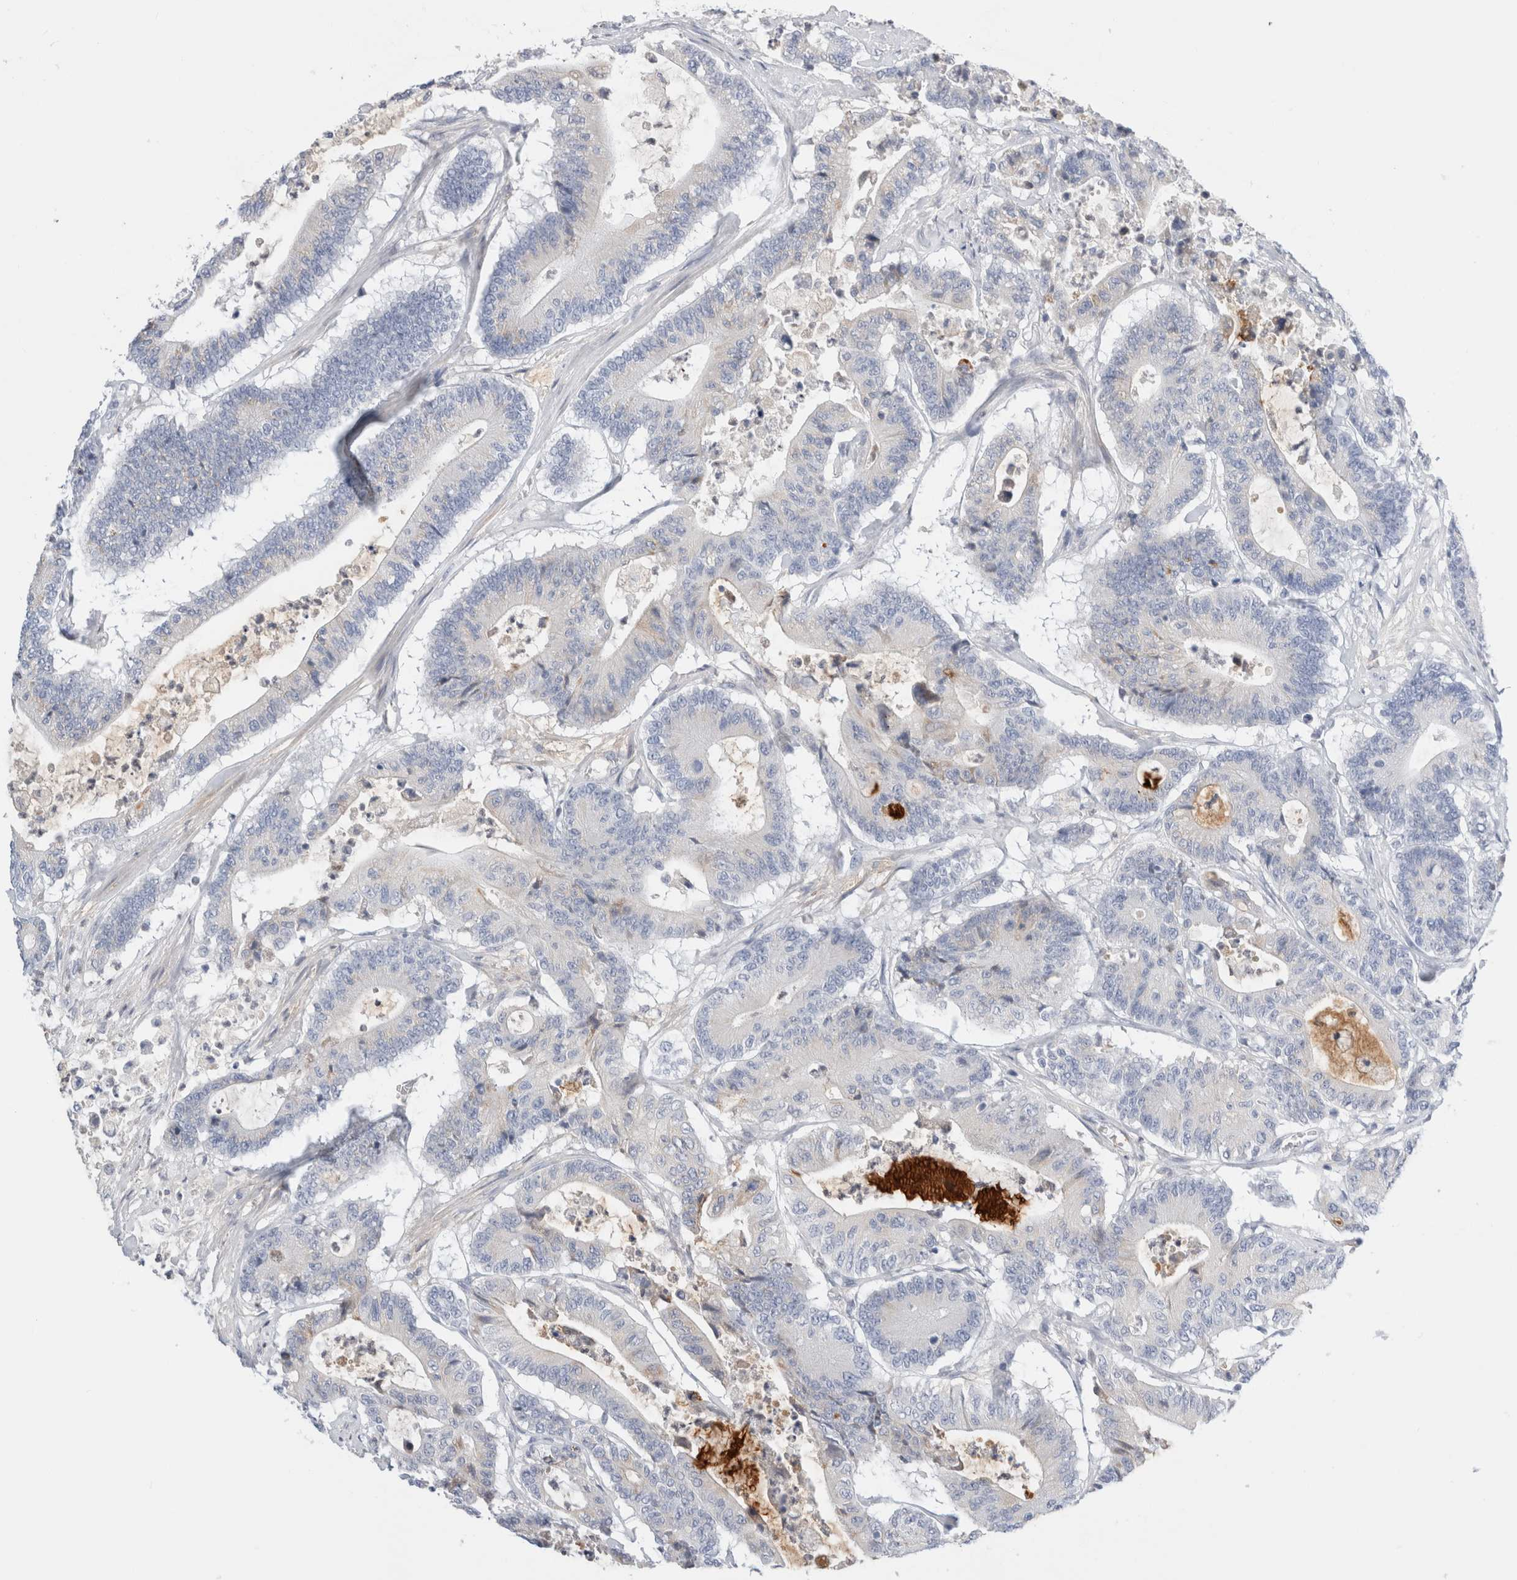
{"staining": {"intensity": "negative", "quantity": "none", "location": "none"}, "tissue": "colorectal cancer", "cell_type": "Tumor cells", "image_type": "cancer", "snomed": [{"axis": "morphology", "description": "Adenocarcinoma, NOS"}, {"axis": "topography", "description": "Colon"}], "caption": "Photomicrograph shows no protein positivity in tumor cells of colorectal cancer (adenocarcinoma) tissue.", "gene": "ADAM30", "patient": {"sex": "female", "age": 84}}